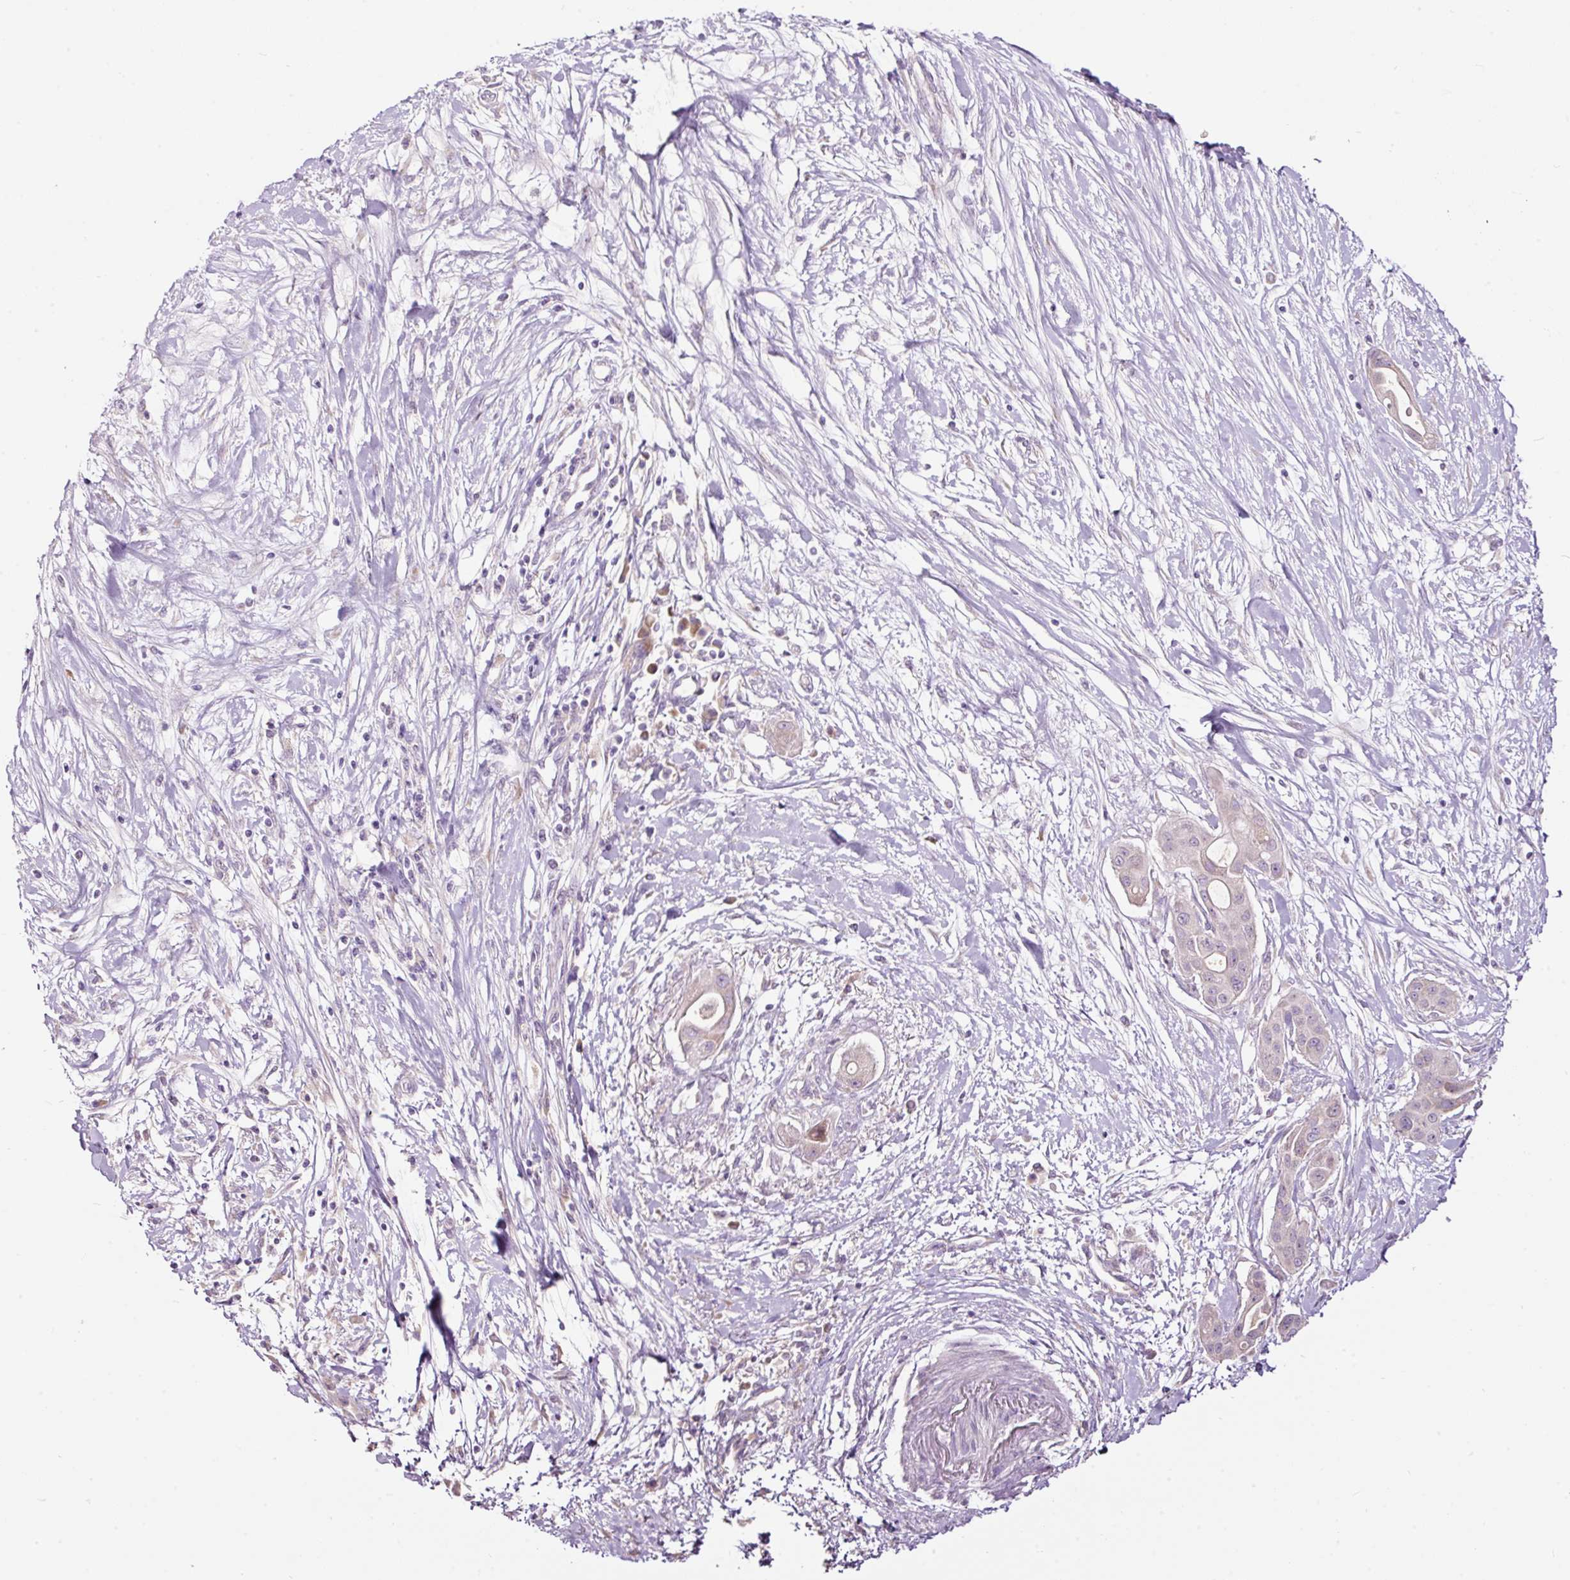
{"staining": {"intensity": "negative", "quantity": "none", "location": "none"}, "tissue": "pancreatic cancer", "cell_type": "Tumor cells", "image_type": "cancer", "snomed": [{"axis": "morphology", "description": "Adenocarcinoma, NOS"}, {"axis": "topography", "description": "Pancreas"}], "caption": "Immunohistochemical staining of human pancreatic adenocarcinoma shows no significant expression in tumor cells. (IHC, brightfield microscopy, high magnification).", "gene": "RSPO2", "patient": {"sex": "male", "age": 68}}